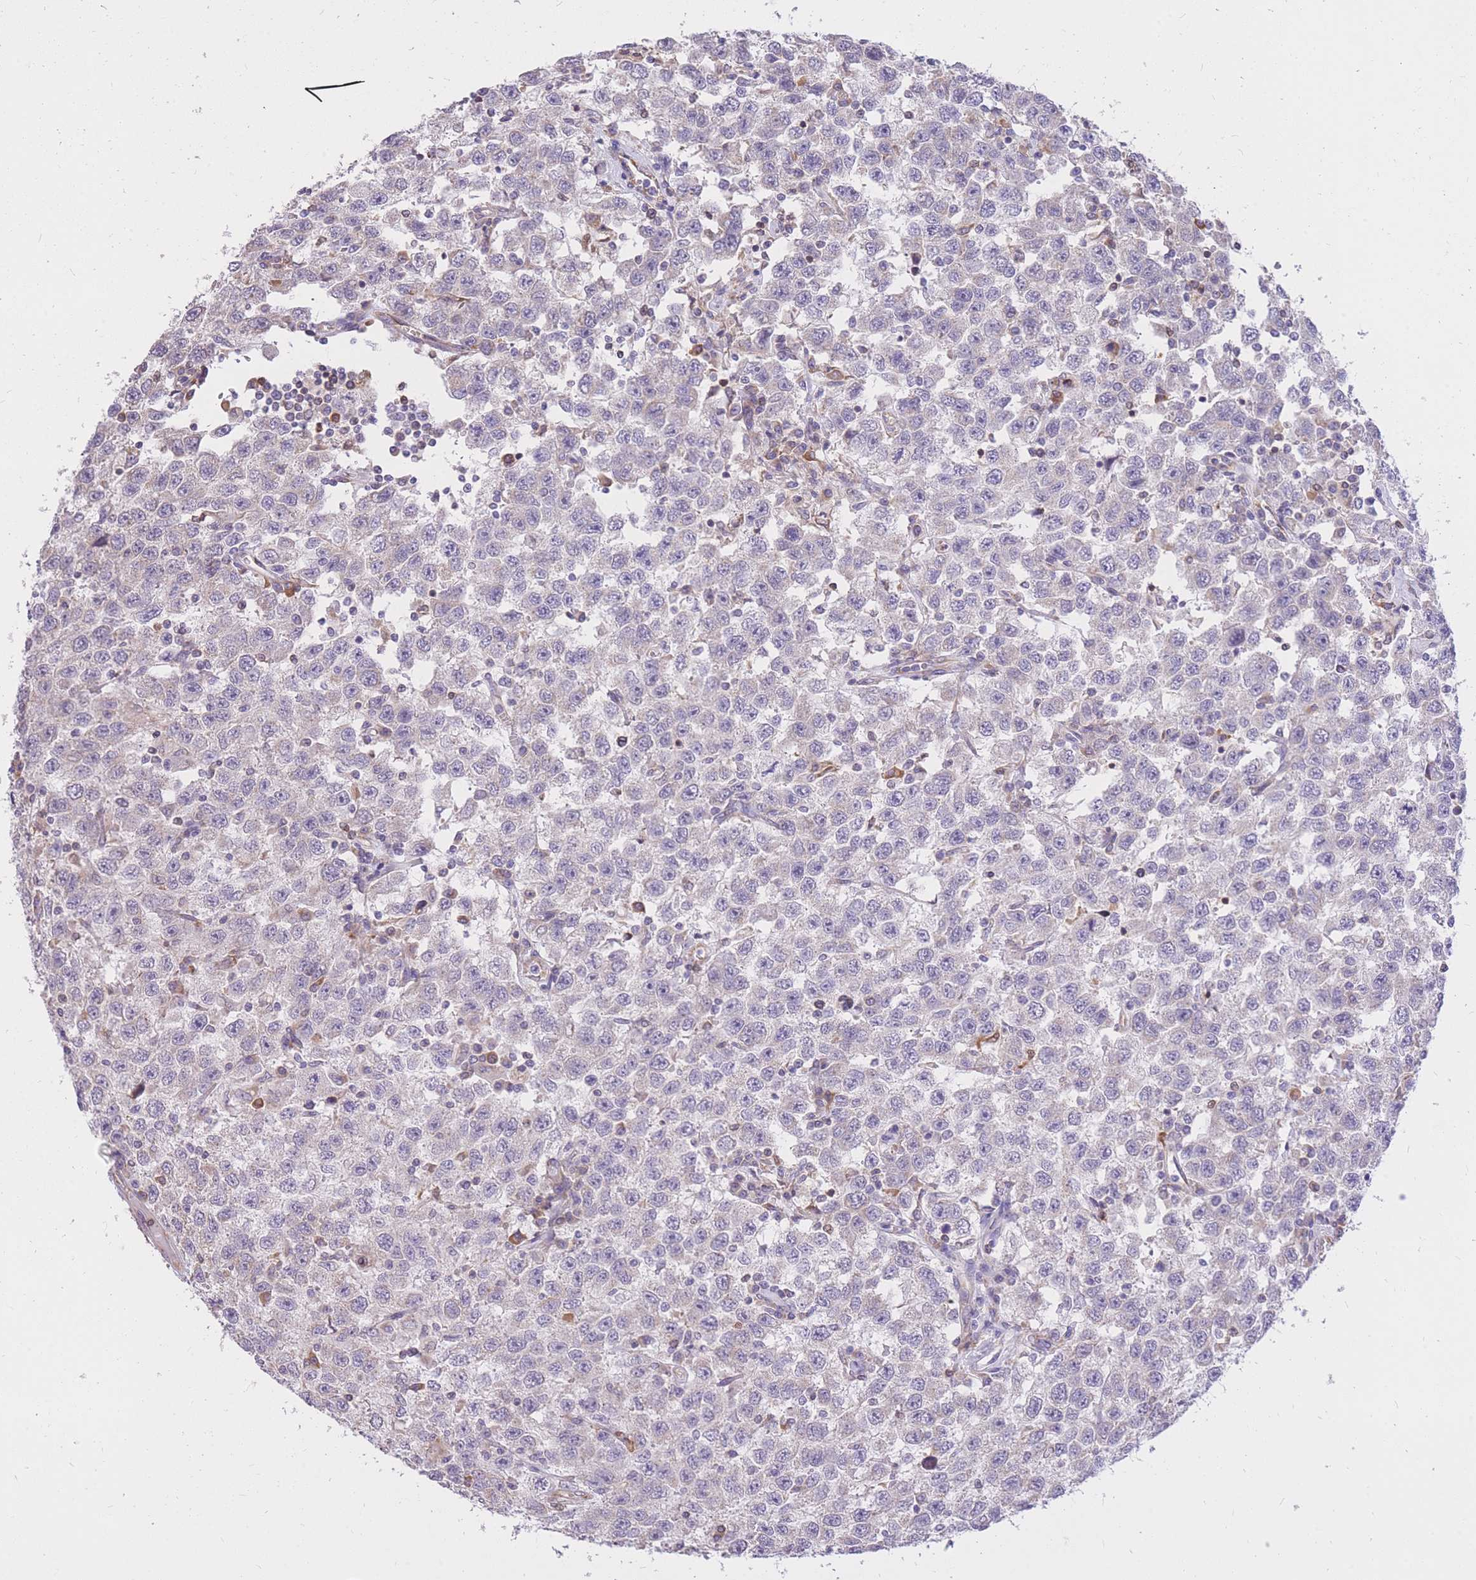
{"staining": {"intensity": "negative", "quantity": "none", "location": "none"}, "tissue": "testis cancer", "cell_type": "Tumor cells", "image_type": "cancer", "snomed": [{"axis": "morphology", "description": "Seminoma, NOS"}, {"axis": "topography", "description": "Testis"}], "caption": "Testis cancer (seminoma) was stained to show a protein in brown. There is no significant expression in tumor cells.", "gene": "TOPAZ1", "patient": {"sex": "male", "age": 41}}